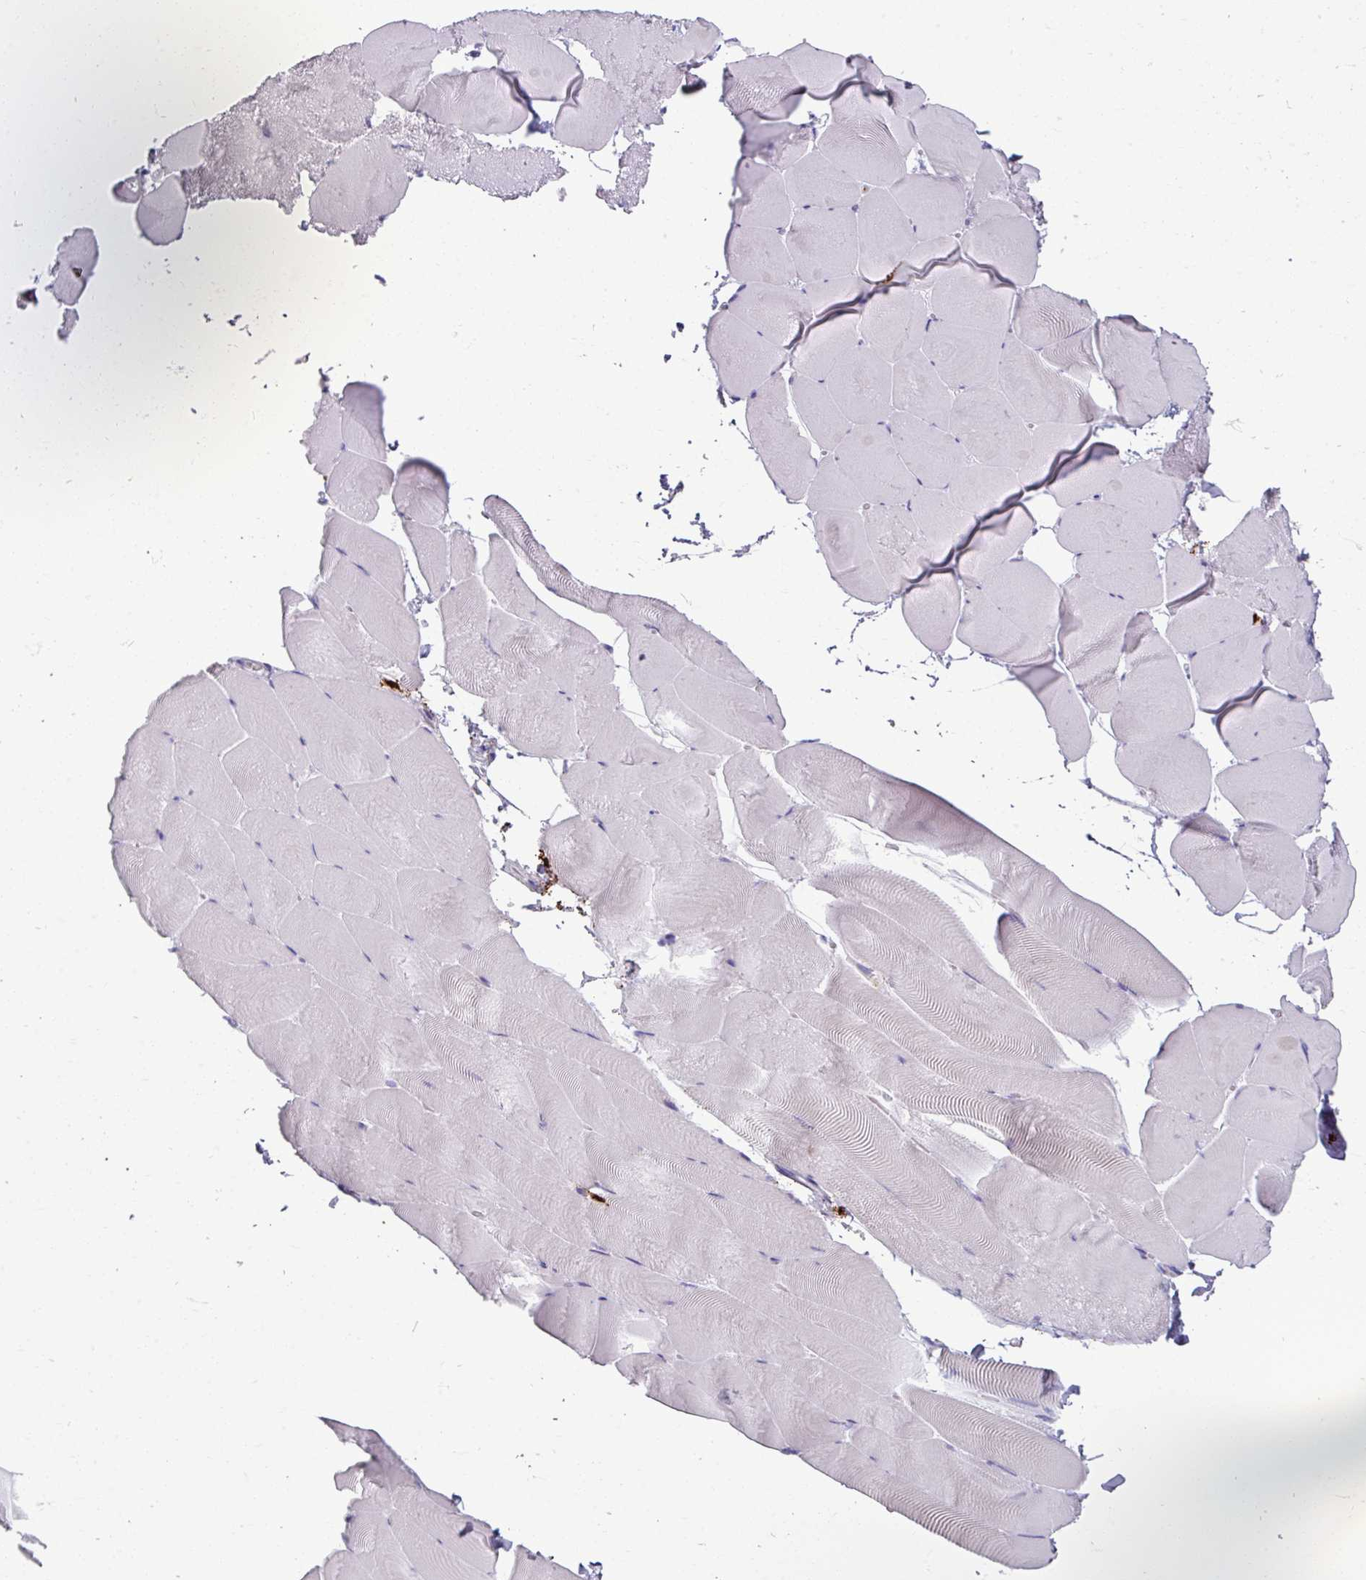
{"staining": {"intensity": "negative", "quantity": "none", "location": "none"}, "tissue": "skeletal muscle", "cell_type": "Myocytes", "image_type": "normal", "snomed": [{"axis": "morphology", "description": "Normal tissue, NOS"}, {"axis": "topography", "description": "Skeletal muscle"}], "caption": "The image exhibits no staining of myocytes in benign skeletal muscle.", "gene": "TRIM39", "patient": {"sex": "female", "age": 64}}